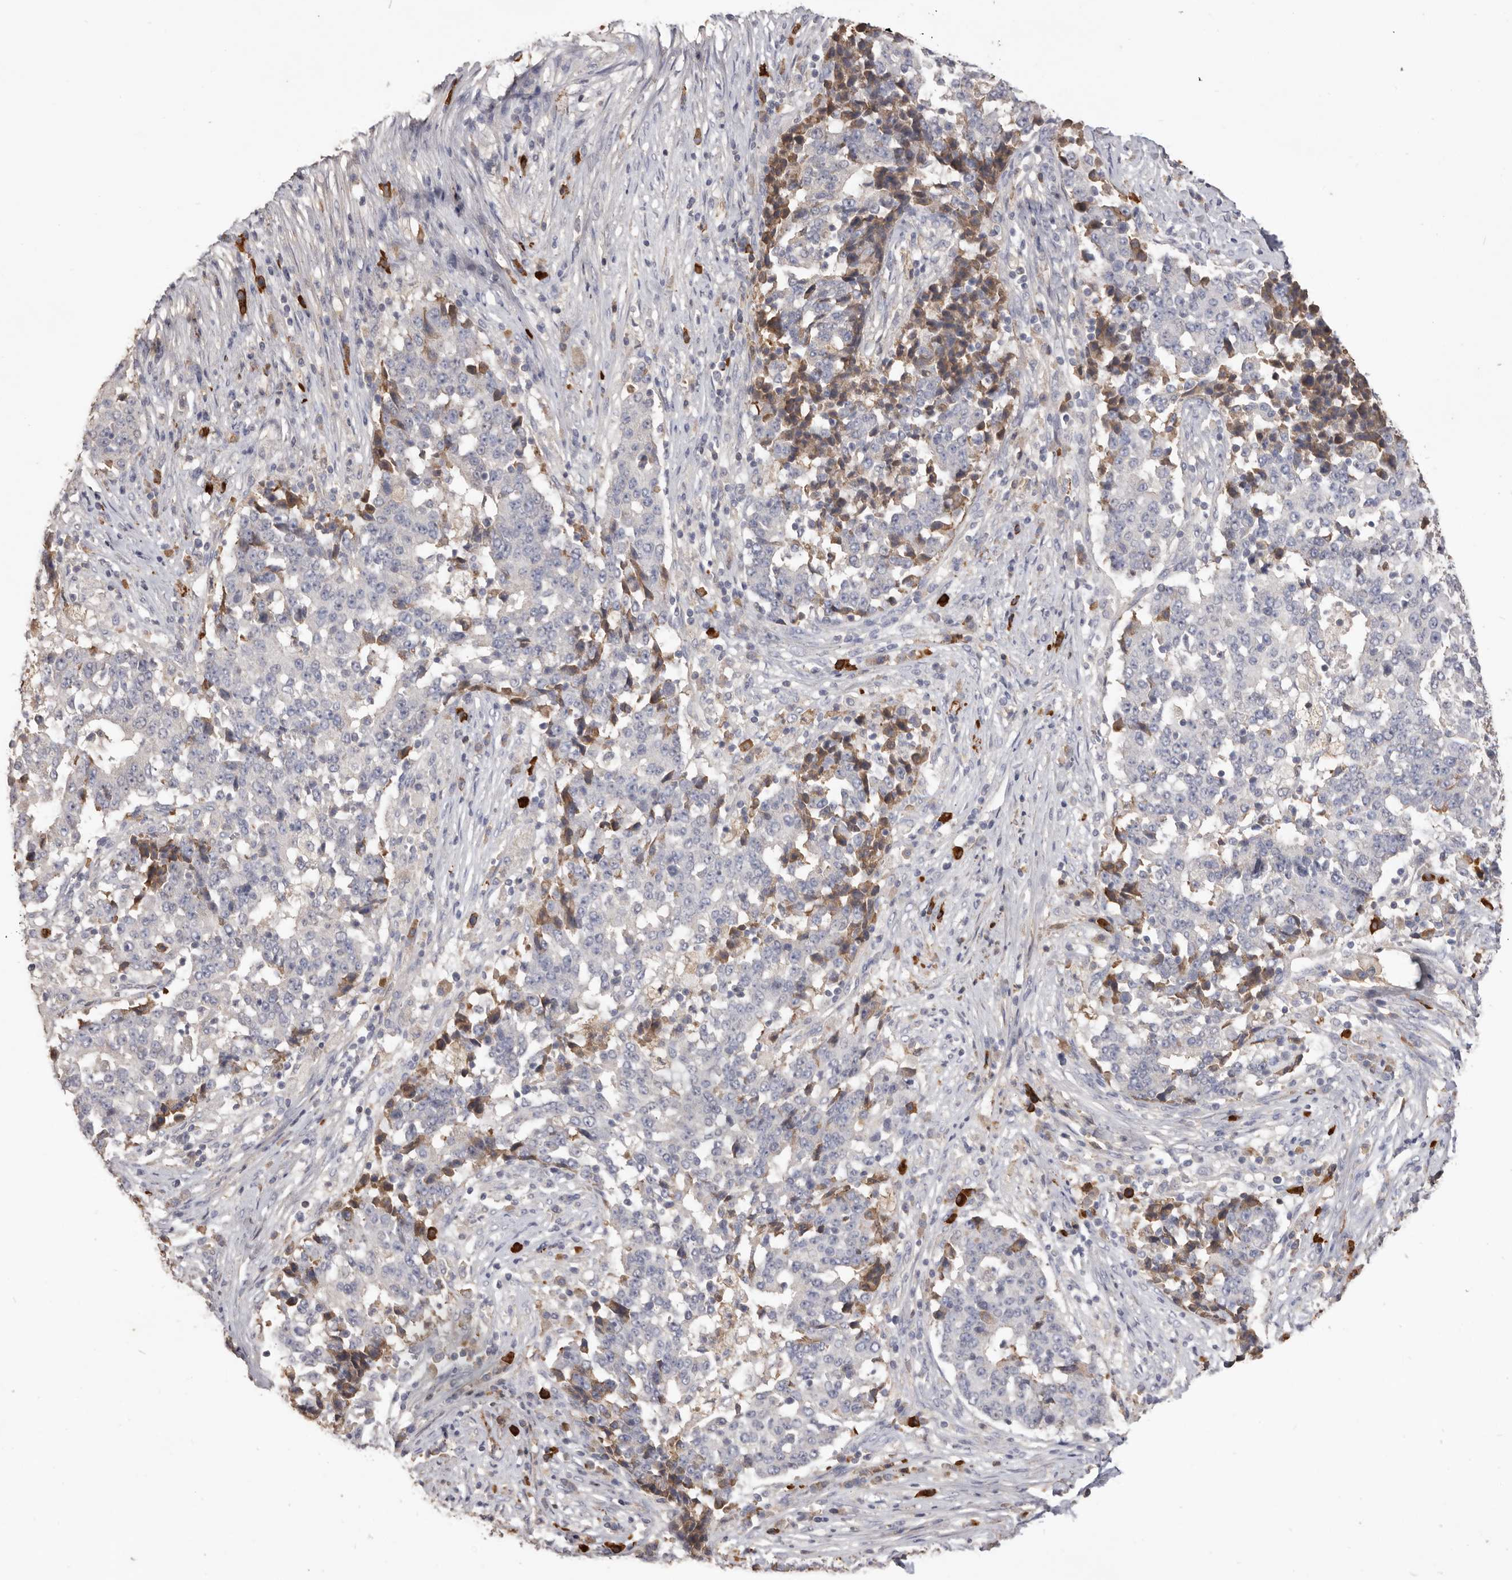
{"staining": {"intensity": "negative", "quantity": "none", "location": "none"}, "tissue": "stomach cancer", "cell_type": "Tumor cells", "image_type": "cancer", "snomed": [{"axis": "morphology", "description": "Adenocarcinoma, NOS"}, {"axis": "topography", "description": "Stomach"}], "caption": "Immunohistochemical staining of human stomach cancer (adenocarcinoma) exhibits no significant staining in tumor cells.", "gene": "HCAR2", "patient": {"sex": "male", "age": 59}}